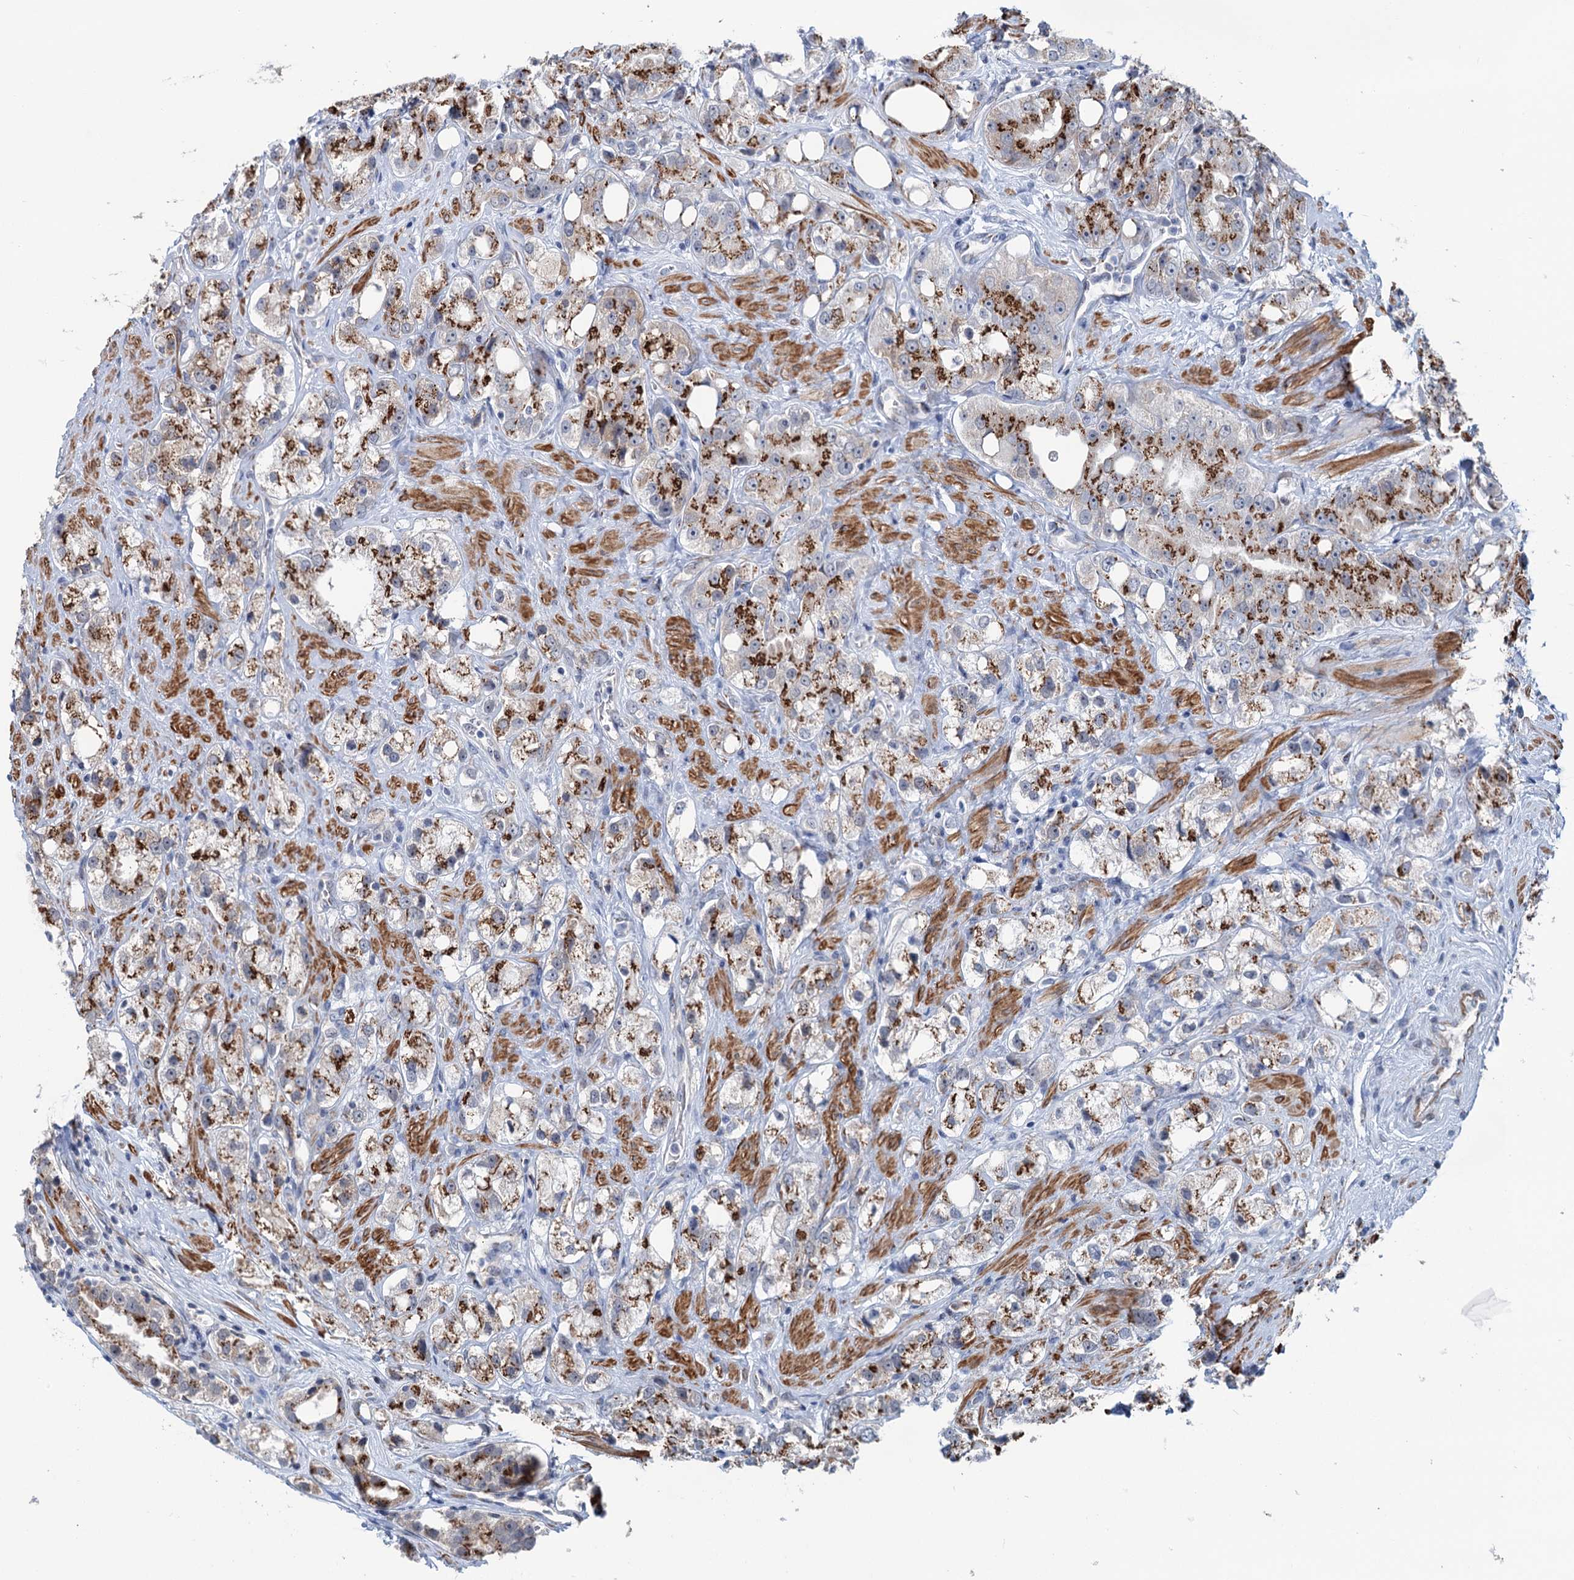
{"staining": {"intensity": "strong", "quantity": "25%-75%", "location": "cytoplasmic/membranous"}, "tissue": "prostate cancer", "cell_type": "Tumor cells", "image_type": "cancer", "snomed": [{"axis": "morphology", "description": "Adenocarcinoma, NOS"}, {"axis": "topography", "description": "Prostate"}], "caption": "Adenocarcinoma (prostate) stained for a protein (brown) demonstrates strong cytoplasmic/membranous positive staining in approximately 25%-75% of tumor cells.", "gene": "ELP4", "patient": {"sex": "male", "age": 79}}